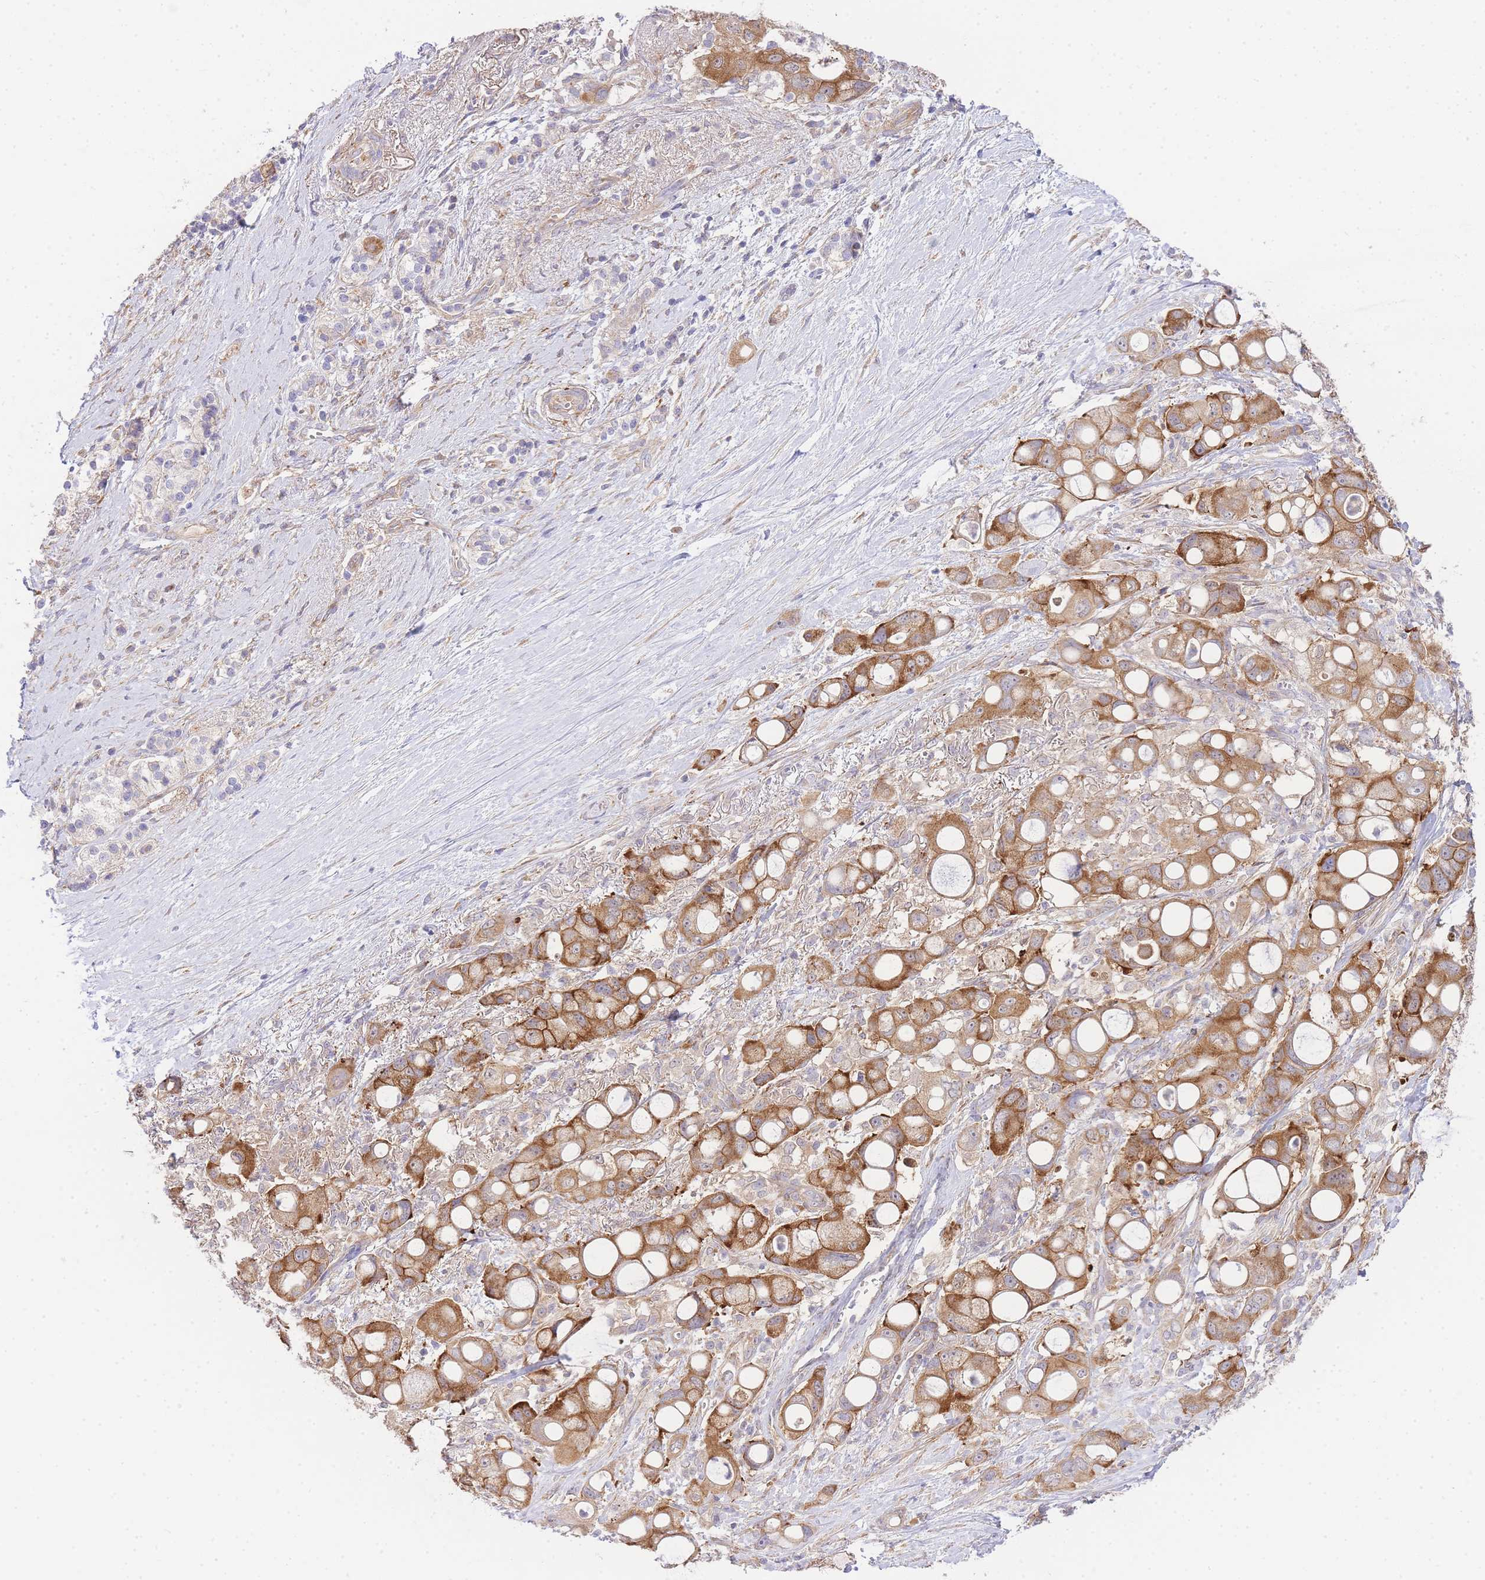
{"staining": {"intensity": "strong", "quantity": ">75%", "location": "cytoplasmic/membranous"}, "tissue": "pancreatic cancer", "cell_type": "Tumor cells", "image_type": "cancer", "snomed": [{"axis": "morphology", "description": "Adenocarcinoma, NOS"}, {"axis": "topography", "description": "Pancreas"}], "caption": "Immunohistochemical staining of pancreatic cancer demonstrates high levels of strong cytoplasmic/membranous staining in about >75% of tumor cells.", "gene": "INSYN2B", "patient": {"sex": "male", "age": 68}}